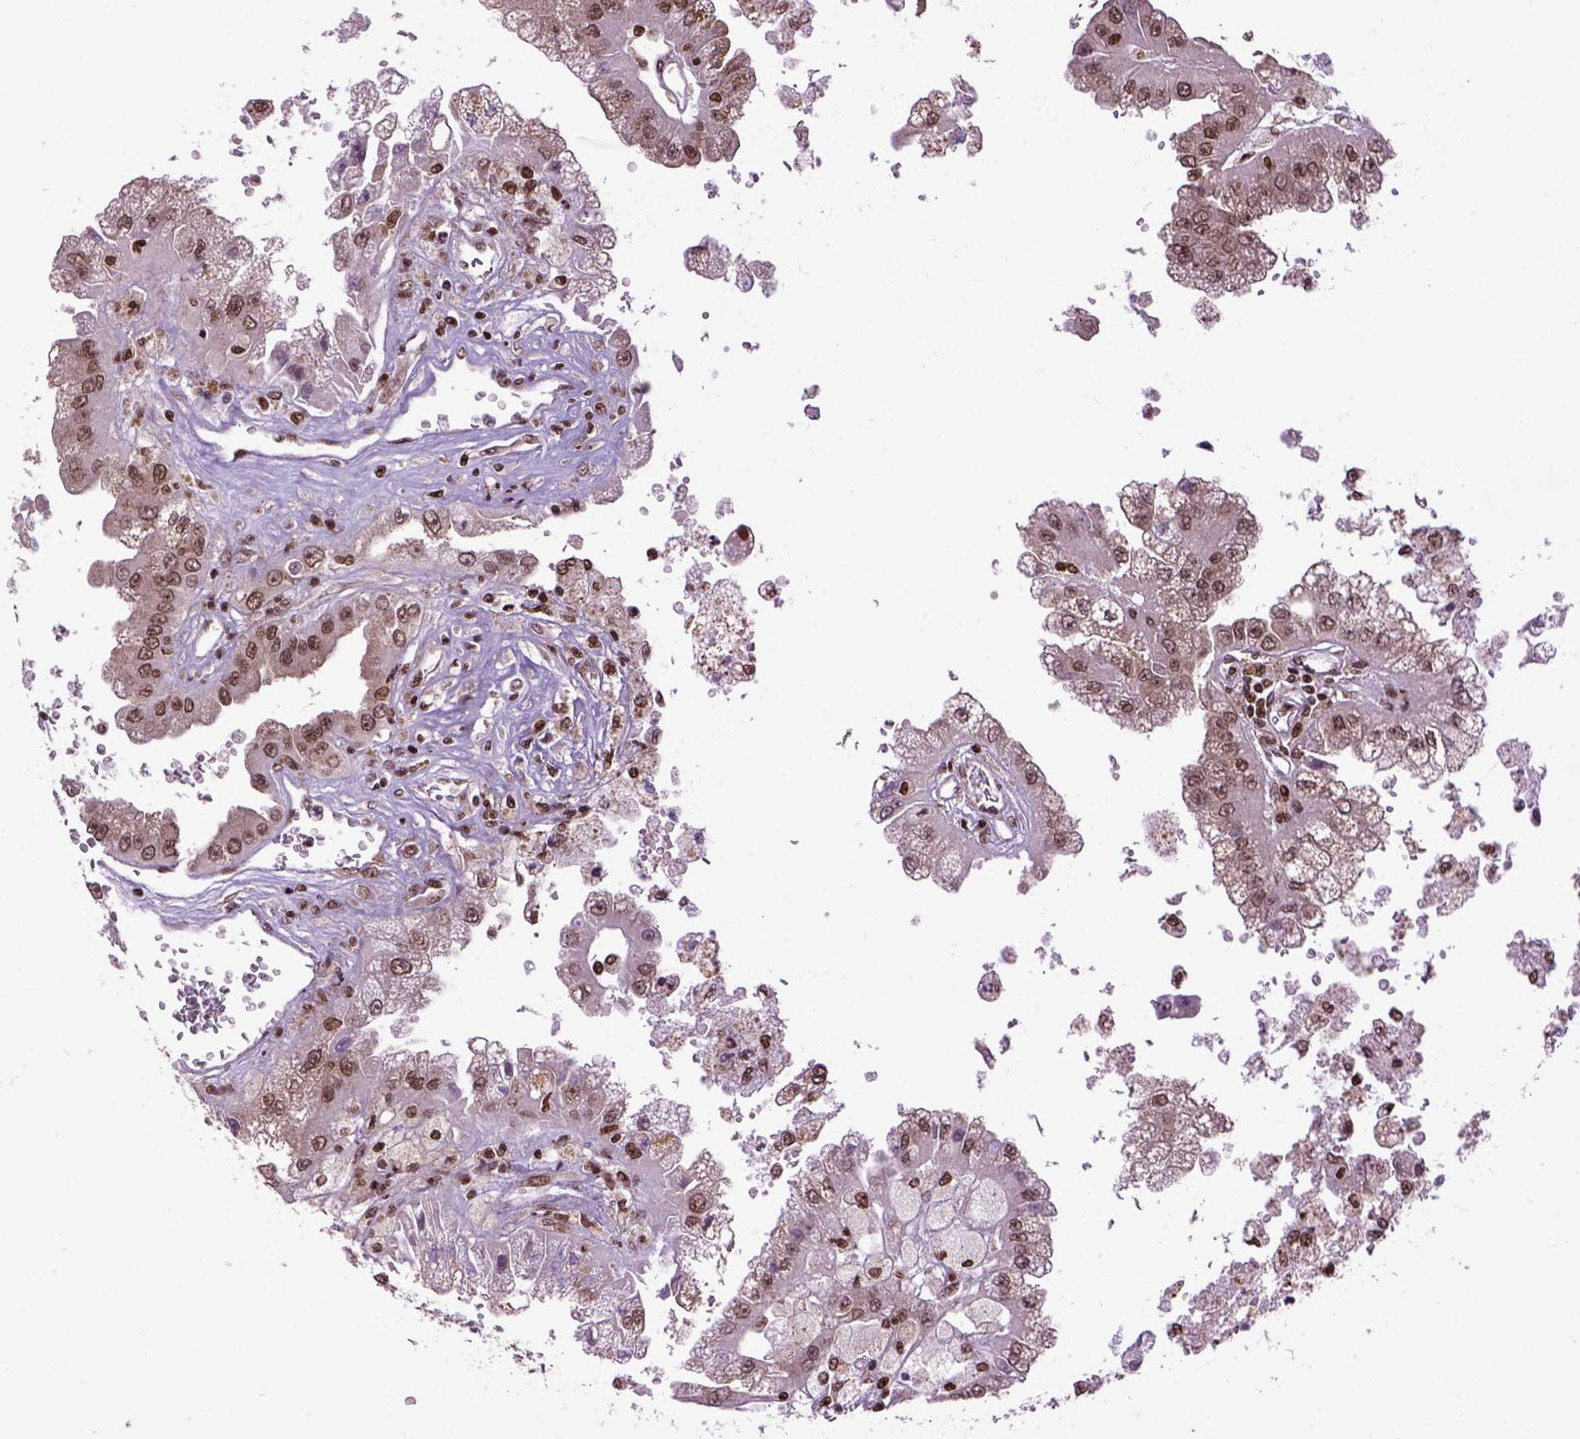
{"staining": {"intensity": "moderate", "quantity": ">75%", "location": "nuclear"}, "tissue": "renal cancer", "cell_type": "Tumor cells", "image_type": "cancer", "snomed": [{"axis": "morphology", "description": "Adenocarcinoma, NOS"}, {"axis": "topography", "description": "Kidney"}], "caption": "Protein analysis of renal cancer (adenocarcinoma) tissue demonstrates moderate nuclear expression in about >75% of tumor cells. The protein is shown in brown color, while the nuclei are stained blue.", "gene": "CELF1", "patient": {"sex": "male", "age": 58}}